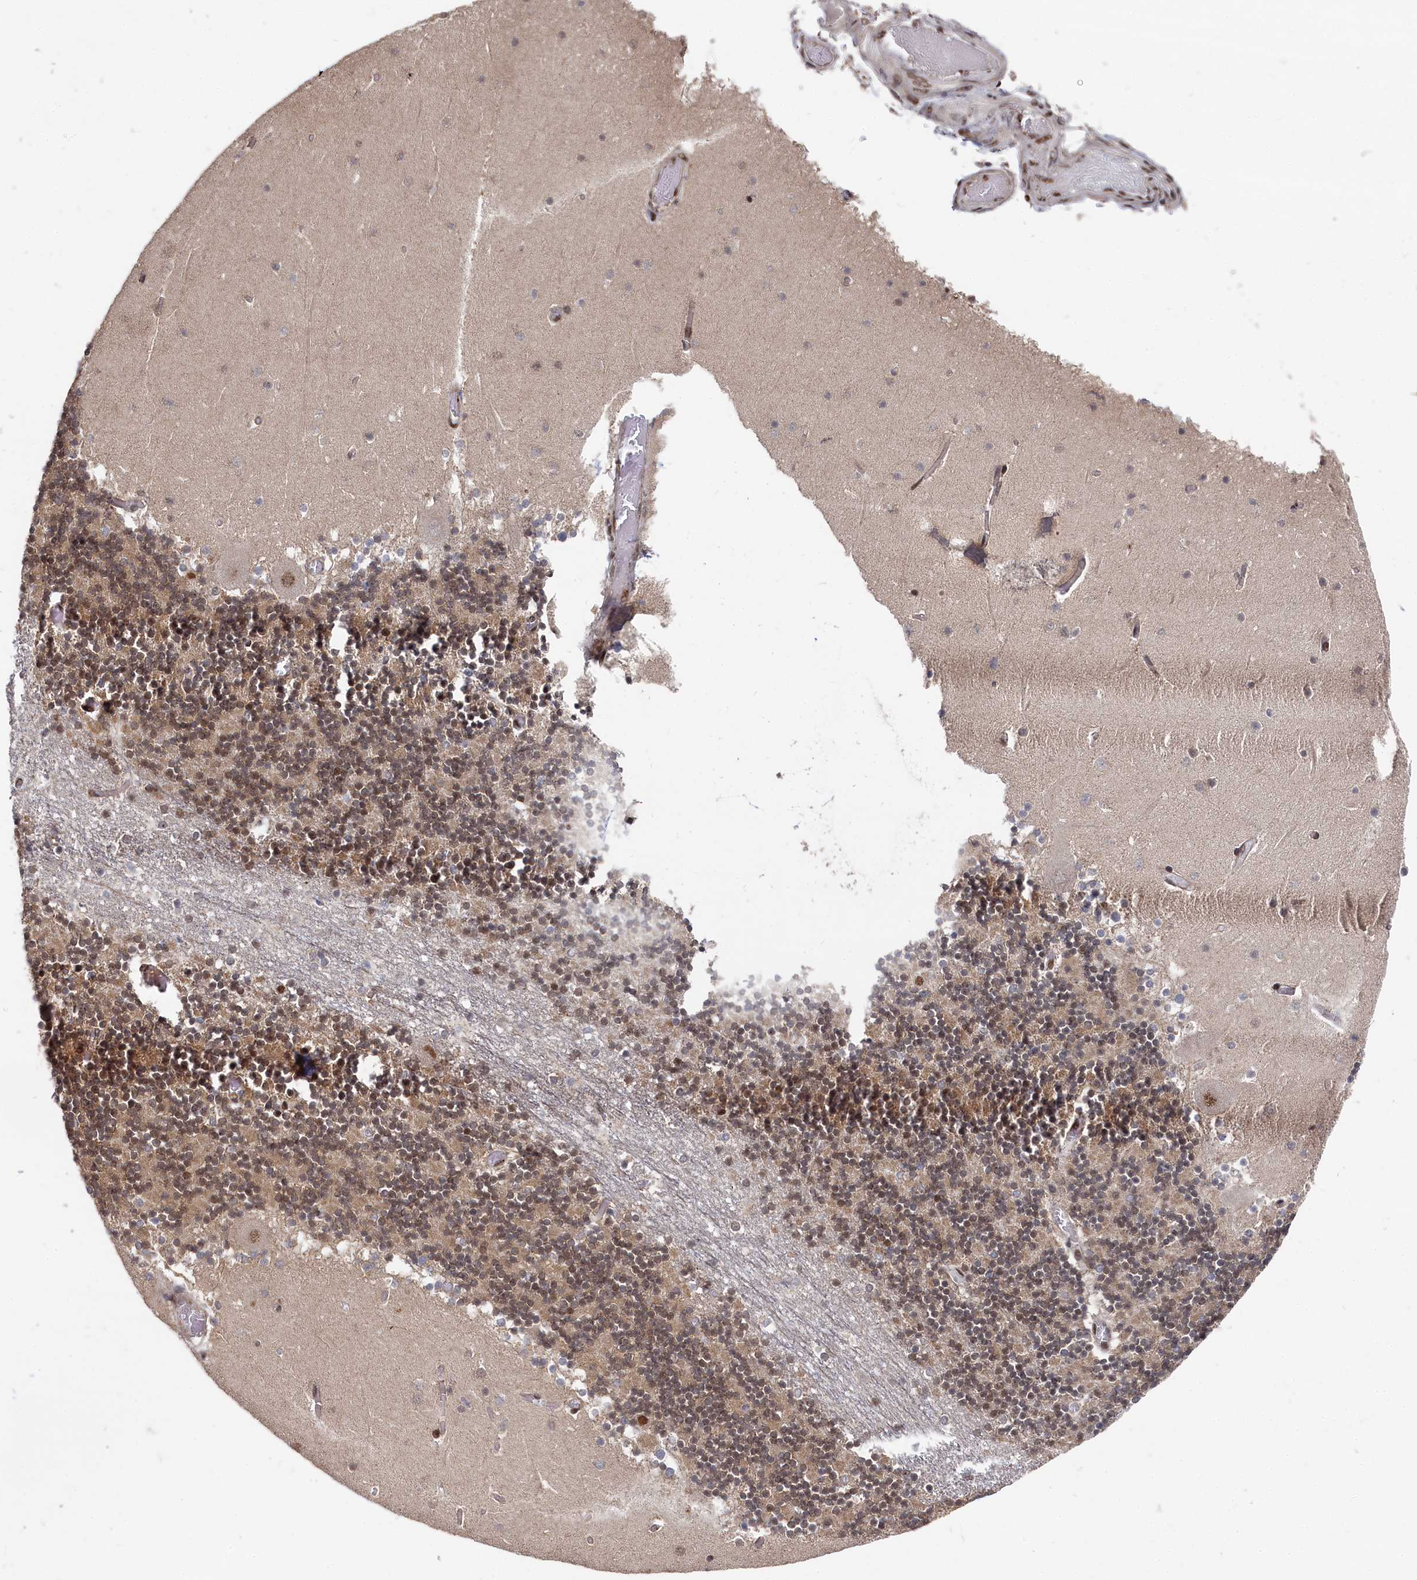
{"staining": {"intensity": "strong", "quantity": ">75%", "location": "nuclear"}, "tissue": "cerebellum", "cell_type": "Cells in granular layer", "image_type": "normal", "snomed": [{"axis": "morphology", "description": "Normal tissue, NOS"}, {"axis": "topography", "description": "Cerebellum"}], "caption": "Immunohistochemical staining of normal cerebellum reveals strong nuclear protein positivity in about >75% of cells in granular layer.", "gene": "BUB3", "patient": {"sex": "female", "age": 28}}